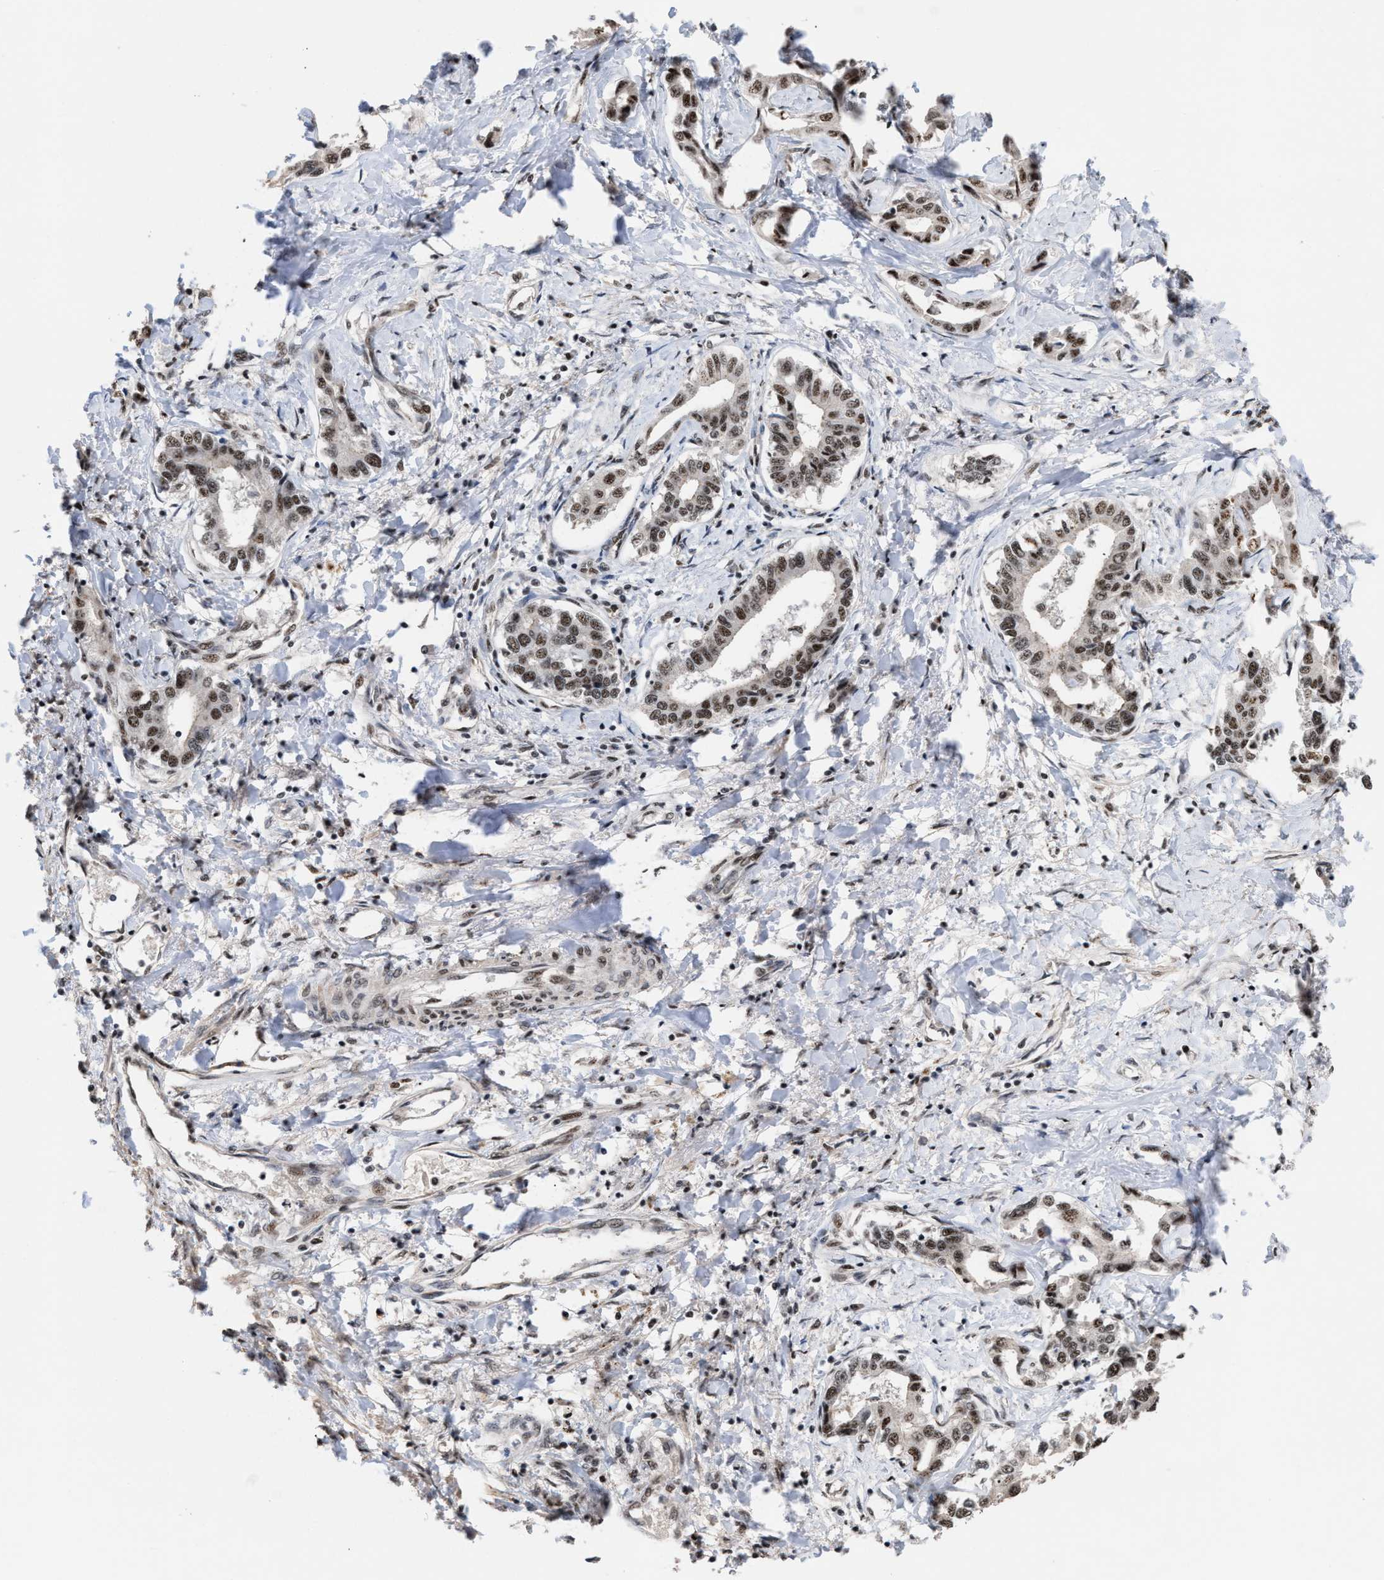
{"staining": {"intensity": "strong", "quantity": ">75%", "location": "nuclear"}, "tissue": "liver cancer", "cell_type": "Tumor cells", "image_type": "cancer", "snomed": [{"axis": "morphology", "description": "Cholangiocarcinoma"}, {"axis": "topography", "description": "Liver"}], "caption": "A high-resolution image shows IHC staining of cholangiocarcinoma (liver), which demonstrates strong nuclear expression in approximately >75% of tumor cells. Immunohistochemistry stains the protein in brown and the nuclei are stained blue.", "gene": "EIF4A3", "patient": {"sex": "male", "age": 59}}